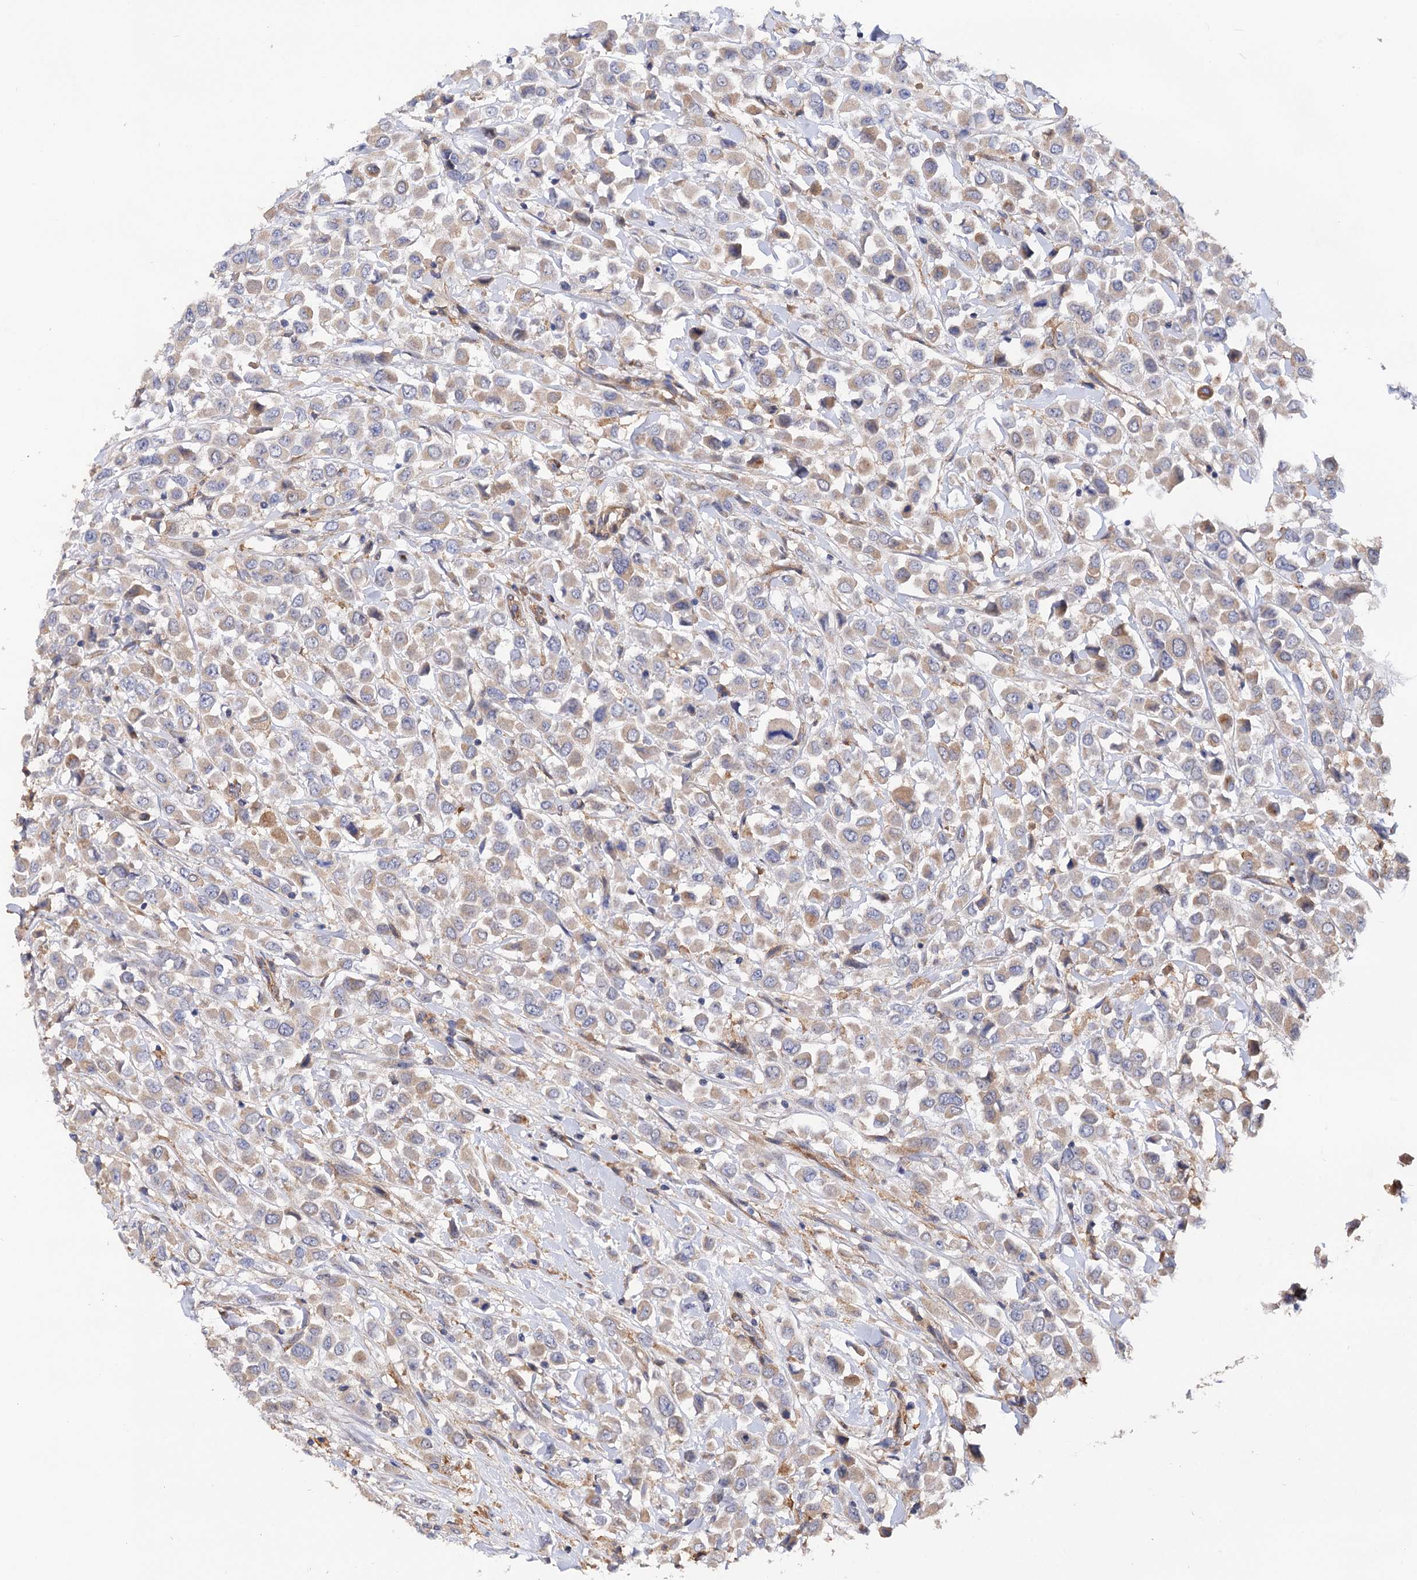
{"staining": {"intensity": "weak", "quantity": "25%-75%", "location": "cytoplasmic/membranous"}, "tissue": "breast cancer", "cell_type": "Tumor cells", "image_type": "cancer", "snomed": [{"axis": "morphology", "description": "Duct carcinoma"}, {"axis": "topography", "description": "Breast"}], "caption": "Protein staining demonstrates weak cytoplasmic/membranous staining in approximately 25%-75% of tumor cells in breast invasive ductal carcinoma. (DAB (3,3'-diaminobenzidine) = brown stain, brightfield microscopy at high magnification).", "gene": "CSAD", "patient": {"sex": "female", "age": 61}}